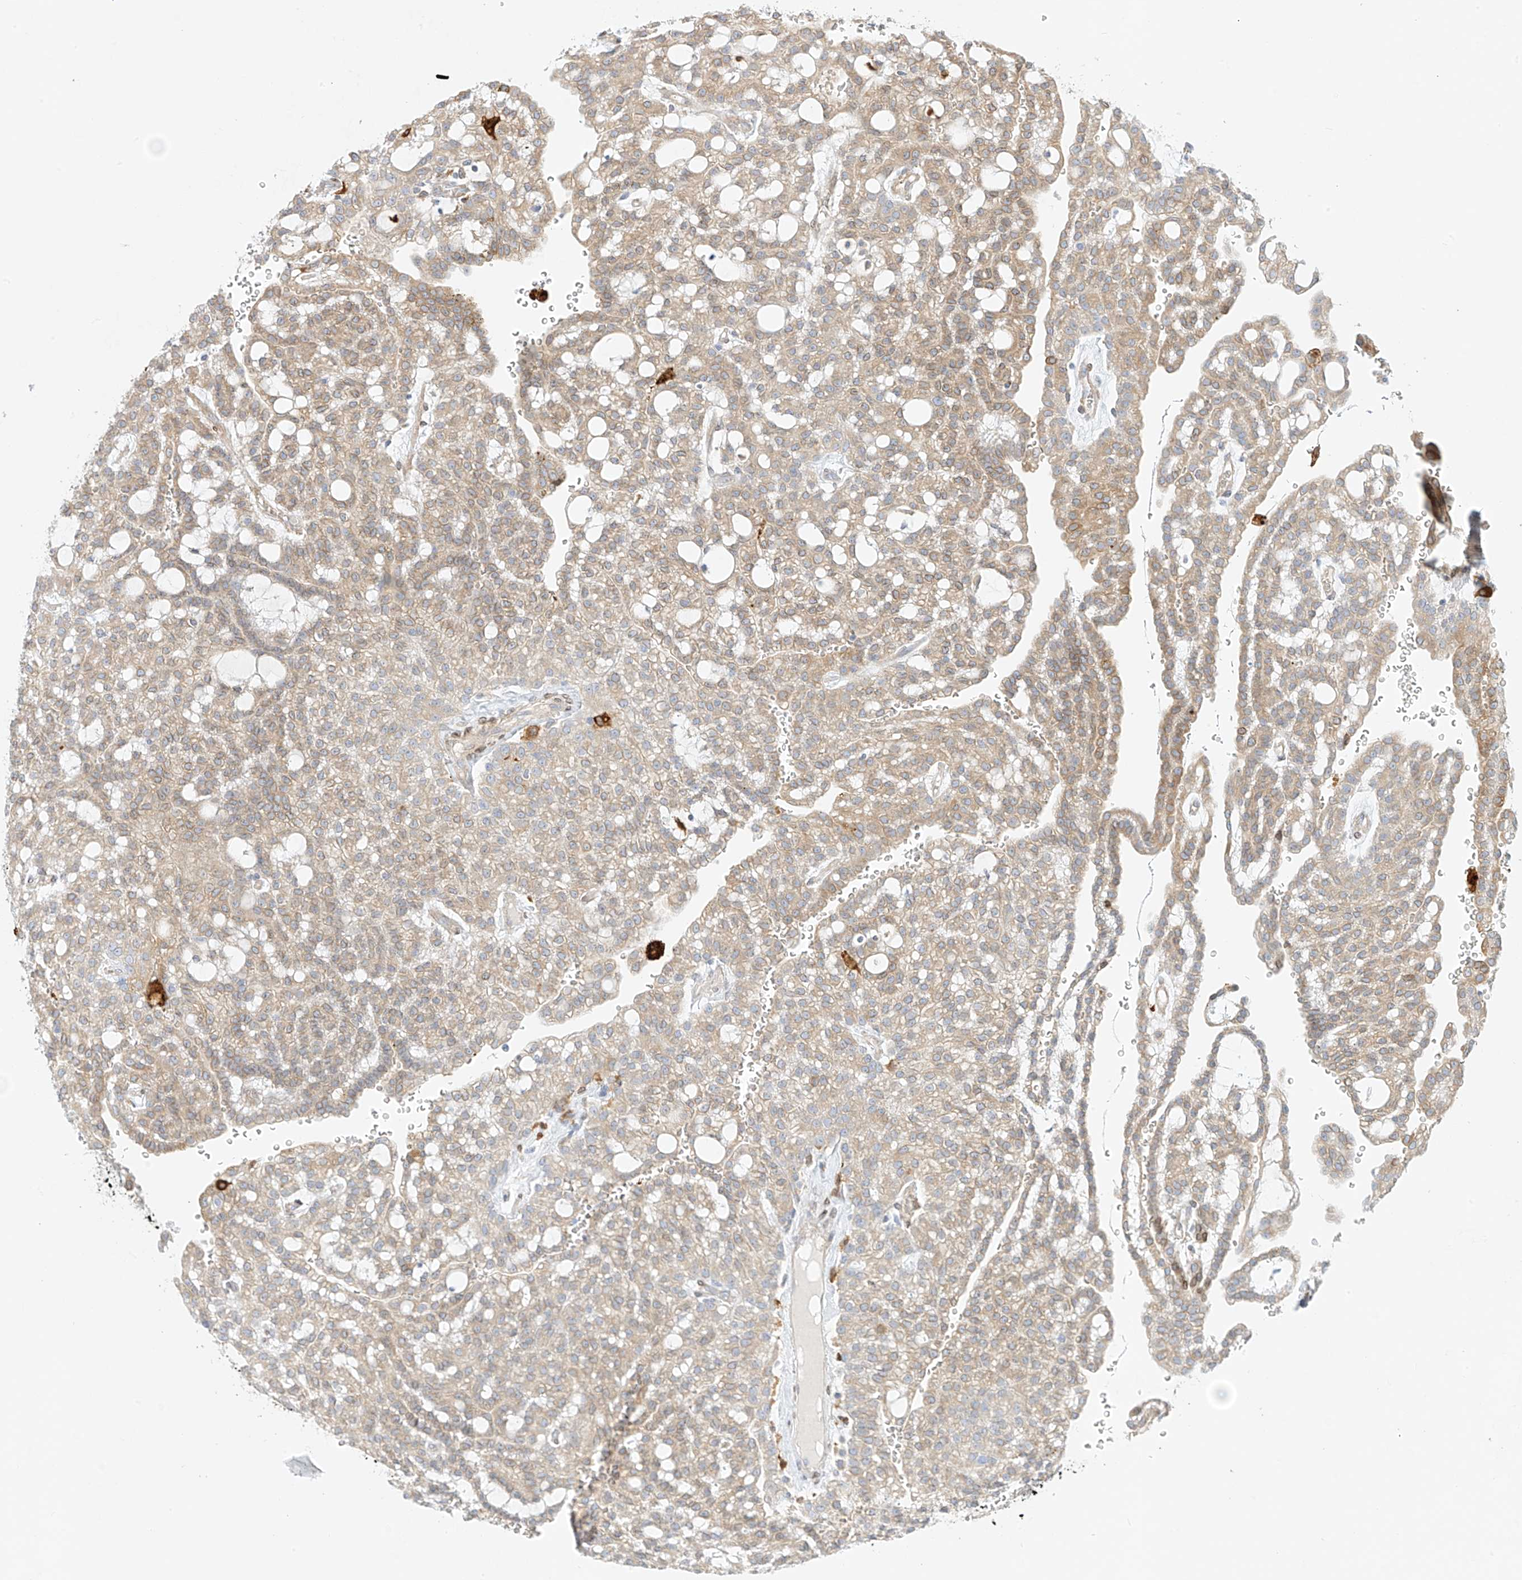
{"staining": {"intensity": "moderate", "quantity": ">75%", "location": "cytoplasmic/membranous"}, "tissue": "renal cancer", "cell_type": "Tumor cells", "image_type": "cancer", "snomed": [{"axis": "morphology", "description": "Adenocarcinoma, NOS"}, {"axis": "topography", "description": "Kidney"}], "caption": "Renal cancer was stained to show a protein in brown. There is medium levels of moderate cytoplasmic/membranous positivity in about >75% of tumor cells. Ihc stains the protein in brown and the nuclei are stained blue.", "gene": "PCYOX1", "patient": {"sex": "male", "age": 63}}